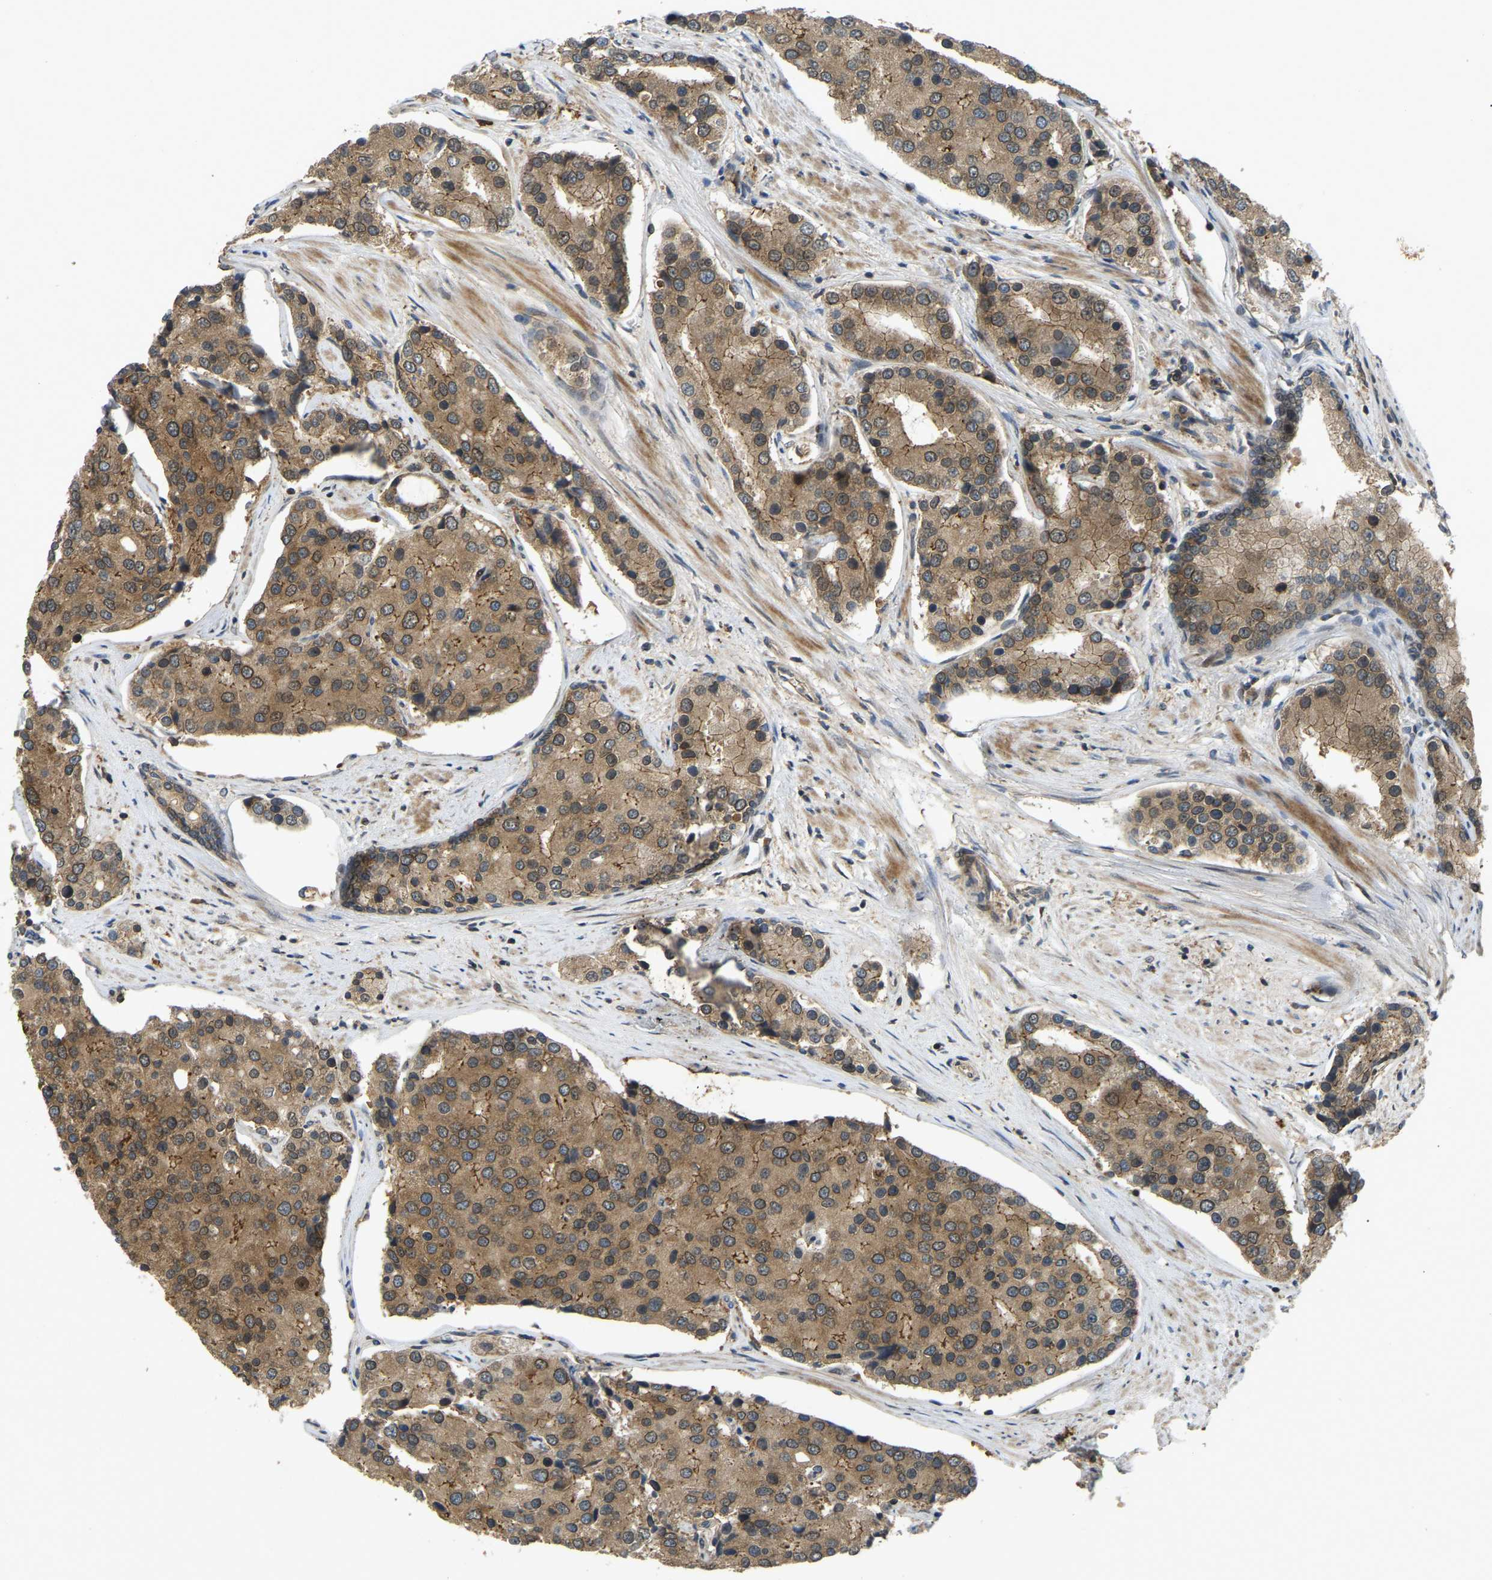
{"staining": {"intensity": "moderate", "quantity": ">75%", "location": "cytoplasmic/membranous,nuclear"}, "tissue": "prostate cancer", "cell_type": "Tumor cells", "image_type": "cancer", "snomed": [{"axis": "morphology", "description": "Adenocarcinoma, High grade"}, {"axis": "topography", "description": "Prostate"}], "caption": "High-magnification brightfield microscopy of adenocarcinoma (high-grade) (prostate) stained with DAB (3,3'-diaminobenzidine) (brown) and counterstained with hematoxylin (blue). tumor cells exhibit moderate cytoplasmic/membranous and nuclear staining is appreciated in about>75% of cells.", "gene": "KIAA1549", "patient": {"sex": "male", "age": 50}}